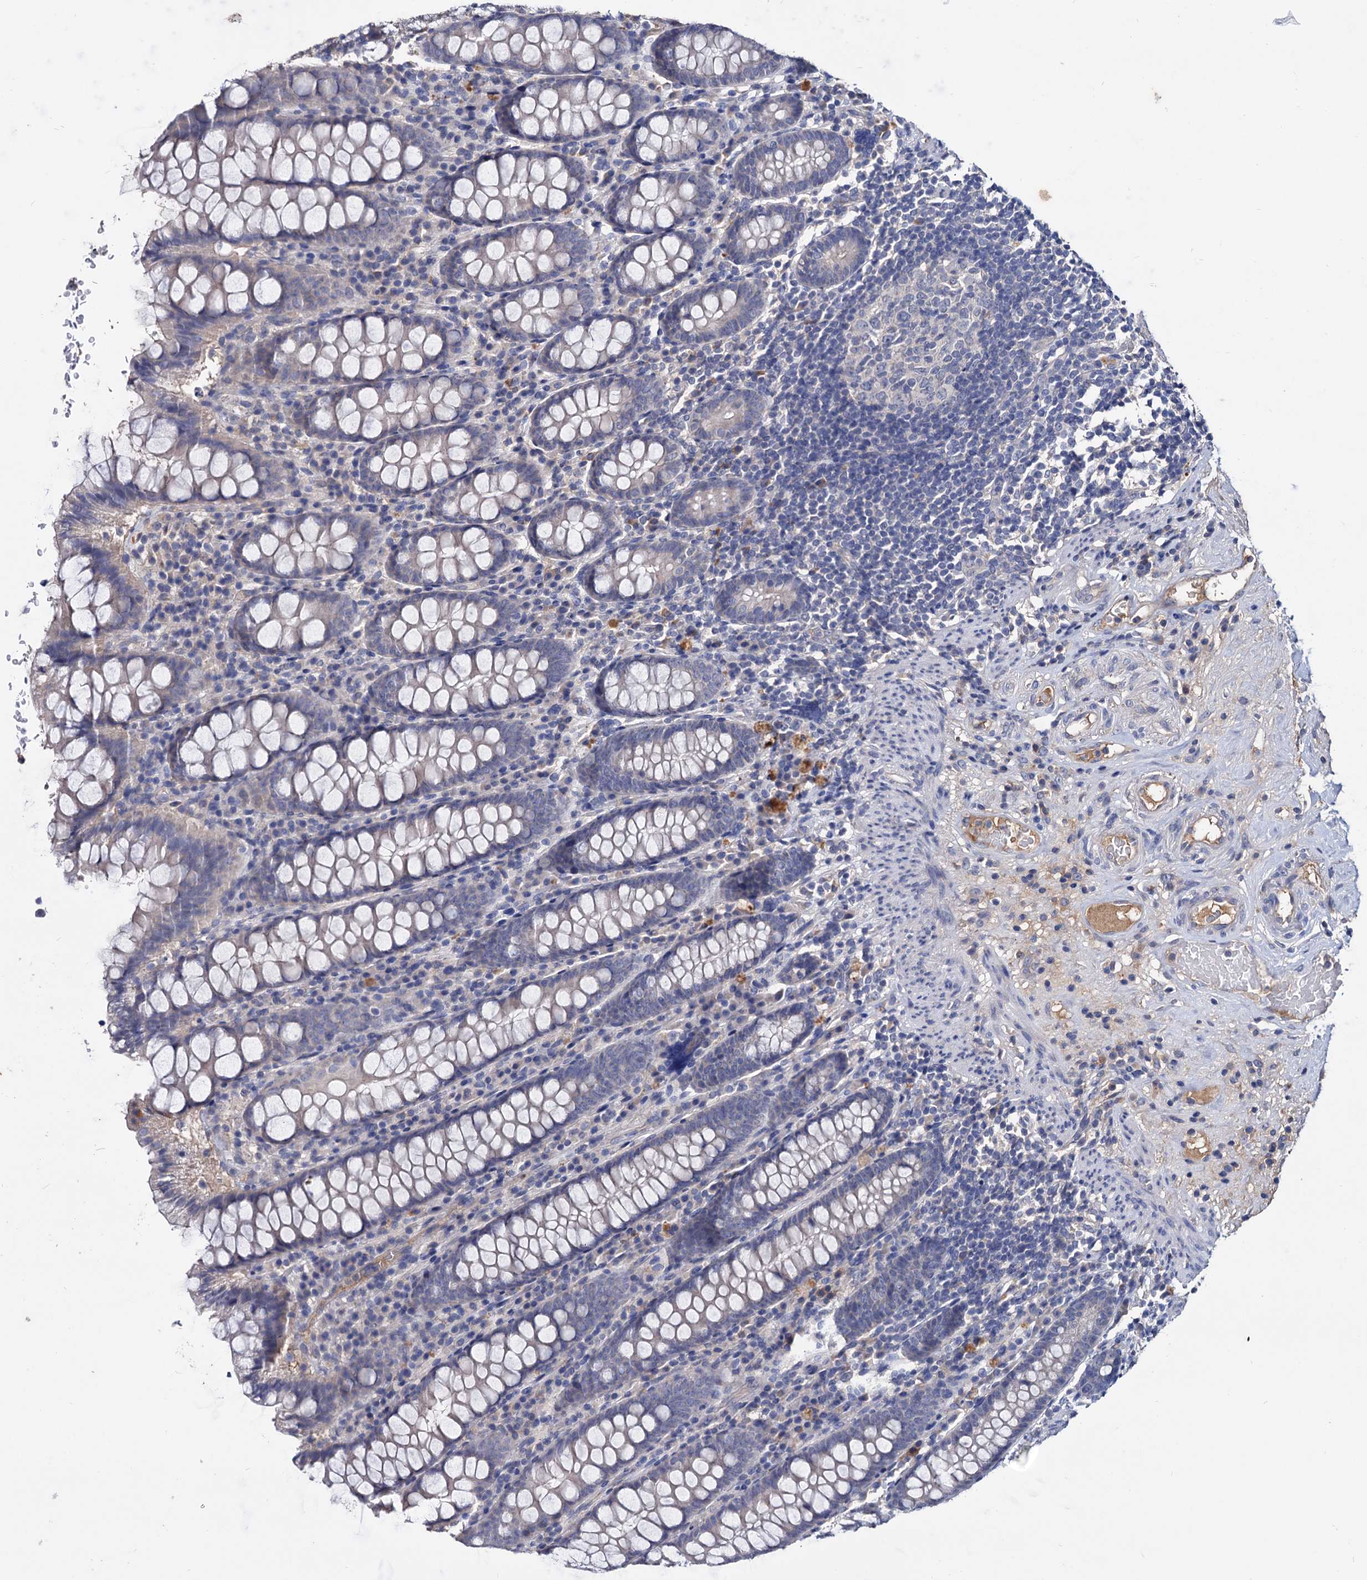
{"staining": {"intensity": "negative", "quantity": "none", "location": "none"}, "tissue": "colon", "cell_type": "Endothelial cells", "image_type": "normal", "snomed": [{"axis": "morphology", "description": "Normal tissue, NOS"}, {"axis": "topography", "description": "Colon"}], "caption": "Immunohistochemical staining of benign colon displays no significant expression in endothelial cells. (Immunohistochemistry (ihc), brightfield microscopy, high magnification).", "gene": "NPAS4", "patient": {"sex": "female", "age": 79}}